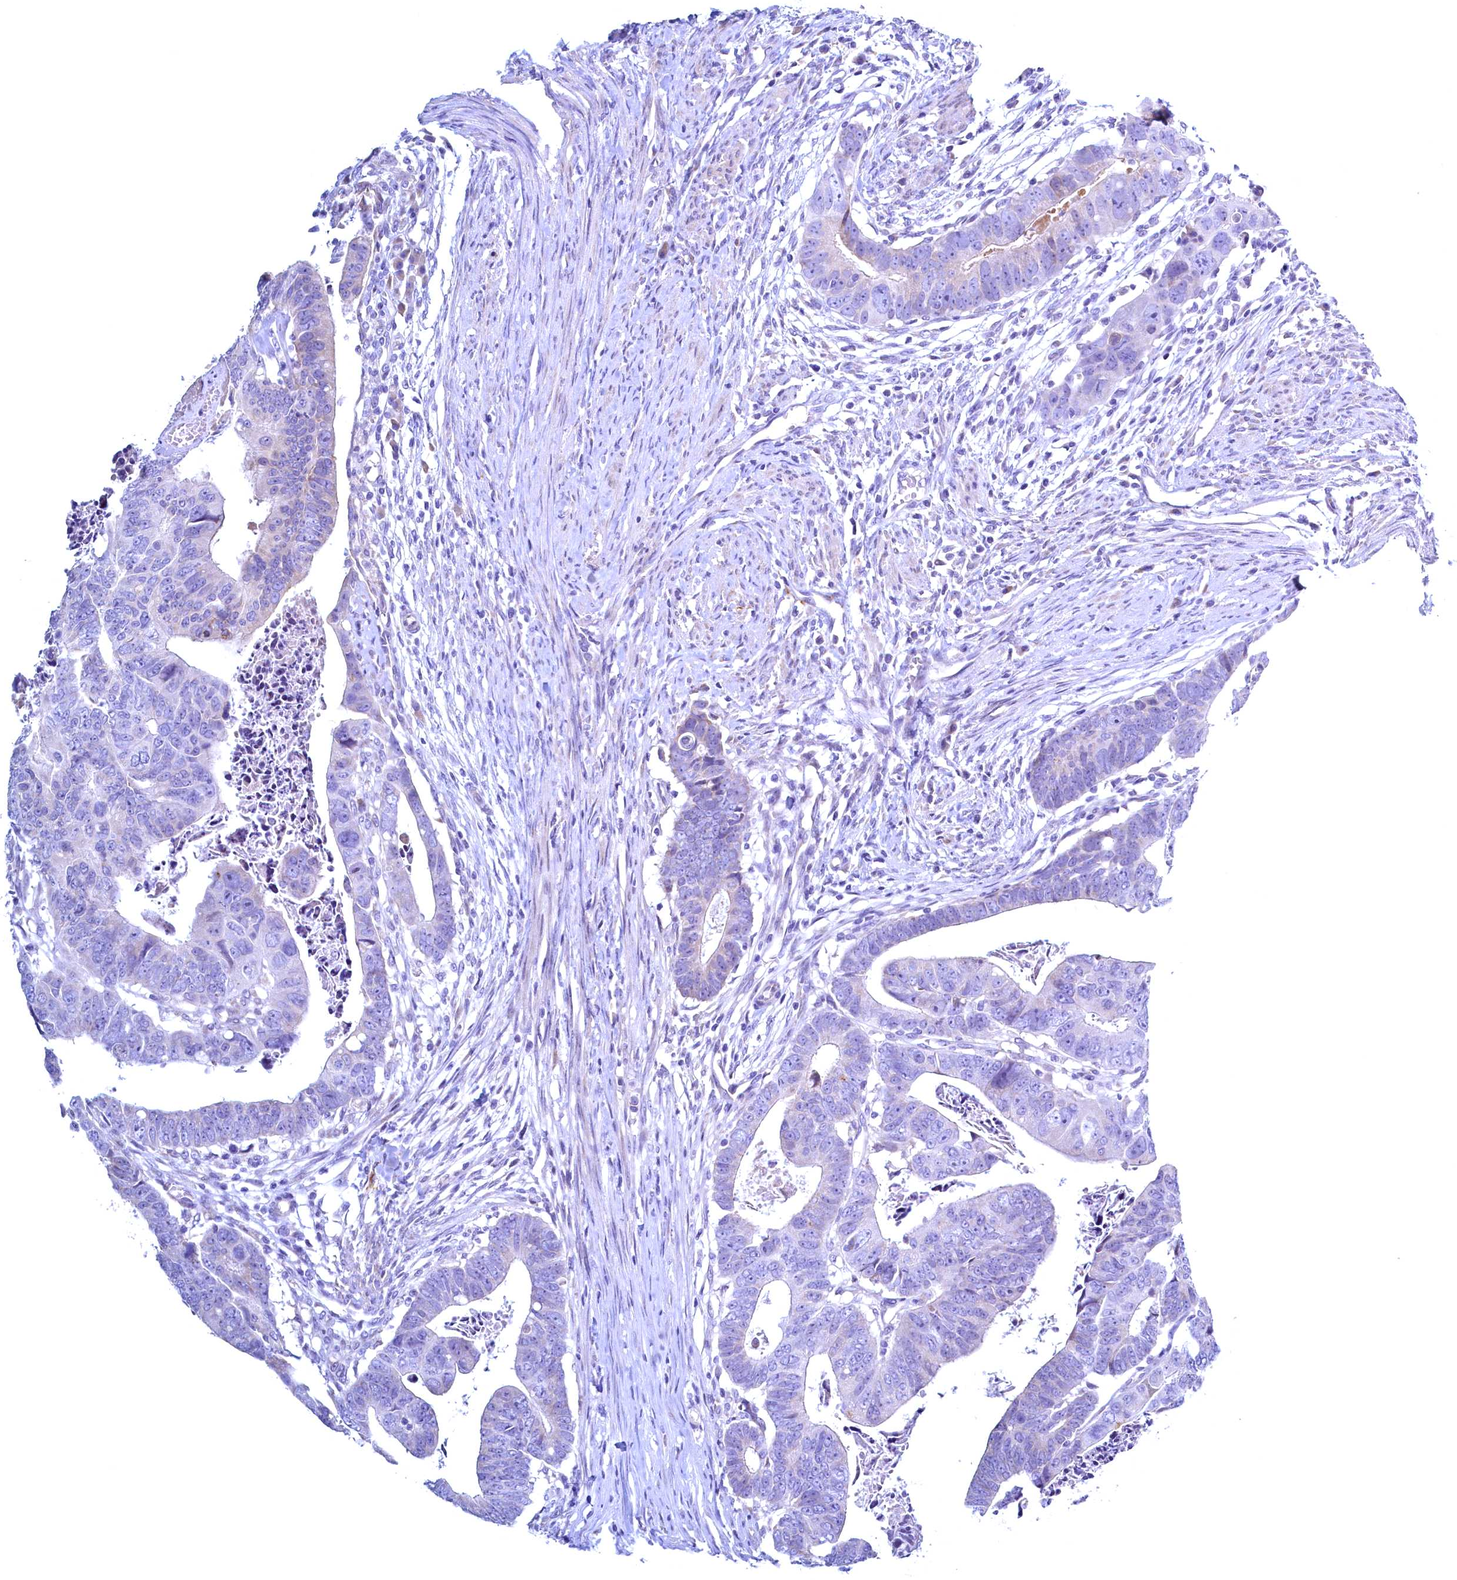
{"staining": {"intensity": "negative", "quantity": "none", "location": "none"}, "tissue": "colorectal cancer", "cell_type": "Tumor cells", "image_type": "cancer", "snomed": [{"axis": "morphology", "description": "Adenocarcinoma, NOS"}, {"axis": "topography", "description": "Rectum"}], "caption": "Colorectal cancer was stained to show a protein in brown. There is no significant expression in tumor cells.", "gene": "MAP1LC3A", "patient": {"sex": "female", "age": 65}}